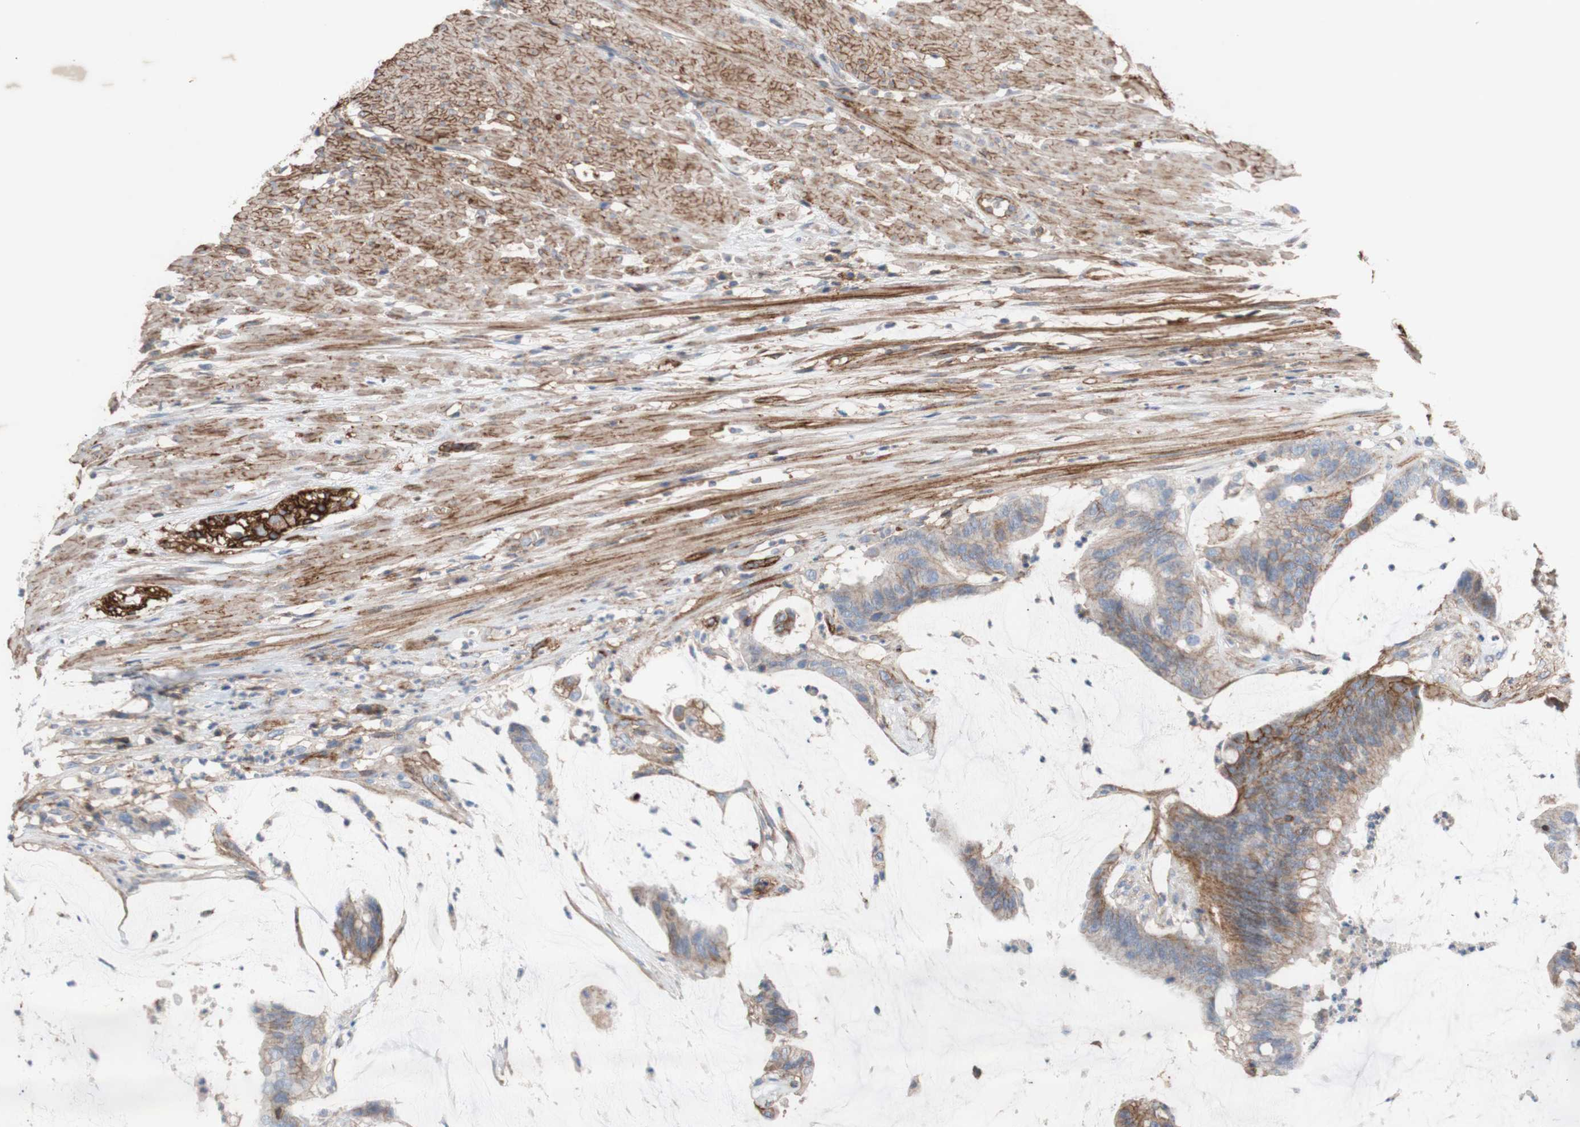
{"staining": {"intensity": "negative", "quantity": "none", "location": "none"}, "tissue": "colorectal cancer", "cell_type": "Tumor cells", "image_type": "cancer", "snomed": [{"axis": "morphology", "description": "Adenocarcinoma, NOS"}, {"axis": "topography", "description": "Rectum"}], "caption": "Immunohistochemistry micrograph of neoplastic tissue: human colorectal cancer (adenocarcinoma) stained with DAB reveals no significant protein staining in tumor cells. (DAB (3,3'-diaminobenzidine) IHC with hematoxylin counter stain).", "gene": "ATP2A3", "patient": {"sex": "female", "age": 66}}